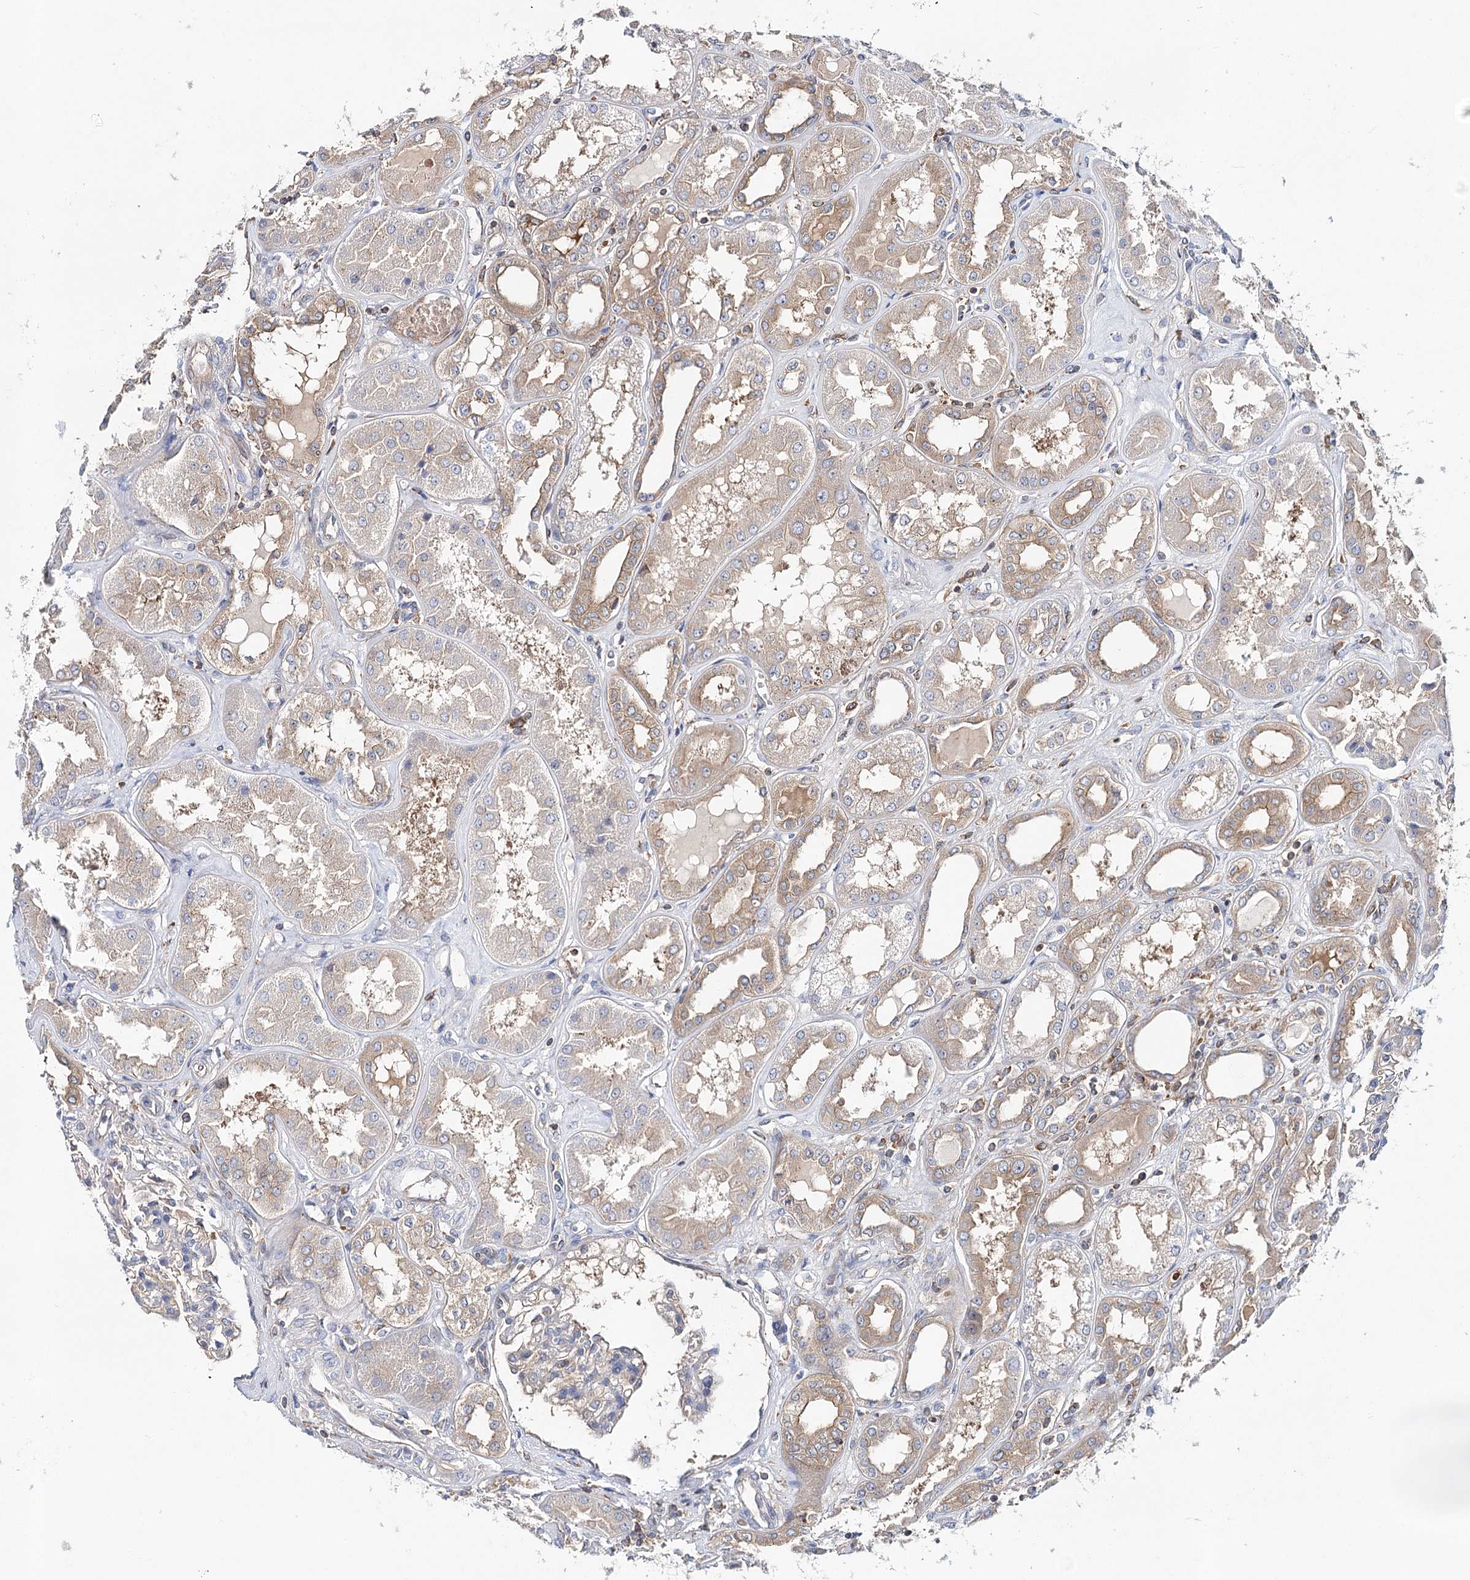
{"staining": {"intensity": "weak", "quantity": "25%-75%", "location": "cytoplasmic/membranous"}, "tissue": "kidney", "cell_type": "Cells in glomeruli", "image_type": "normal", "snomed": [{"axis": "morphology", "description": "Normal tissue, NOS"}, {"axis": "topography", "description": "Kidney"}], "caption": "Benign kidney exhibits weak cytoplasmic/membranous expression in about 25%-75% of cells in glomeruli, visualized by immunohistochemistry.", "gene": "ABRAXAS2", "patient": {"sex": "female", "age": 56}}